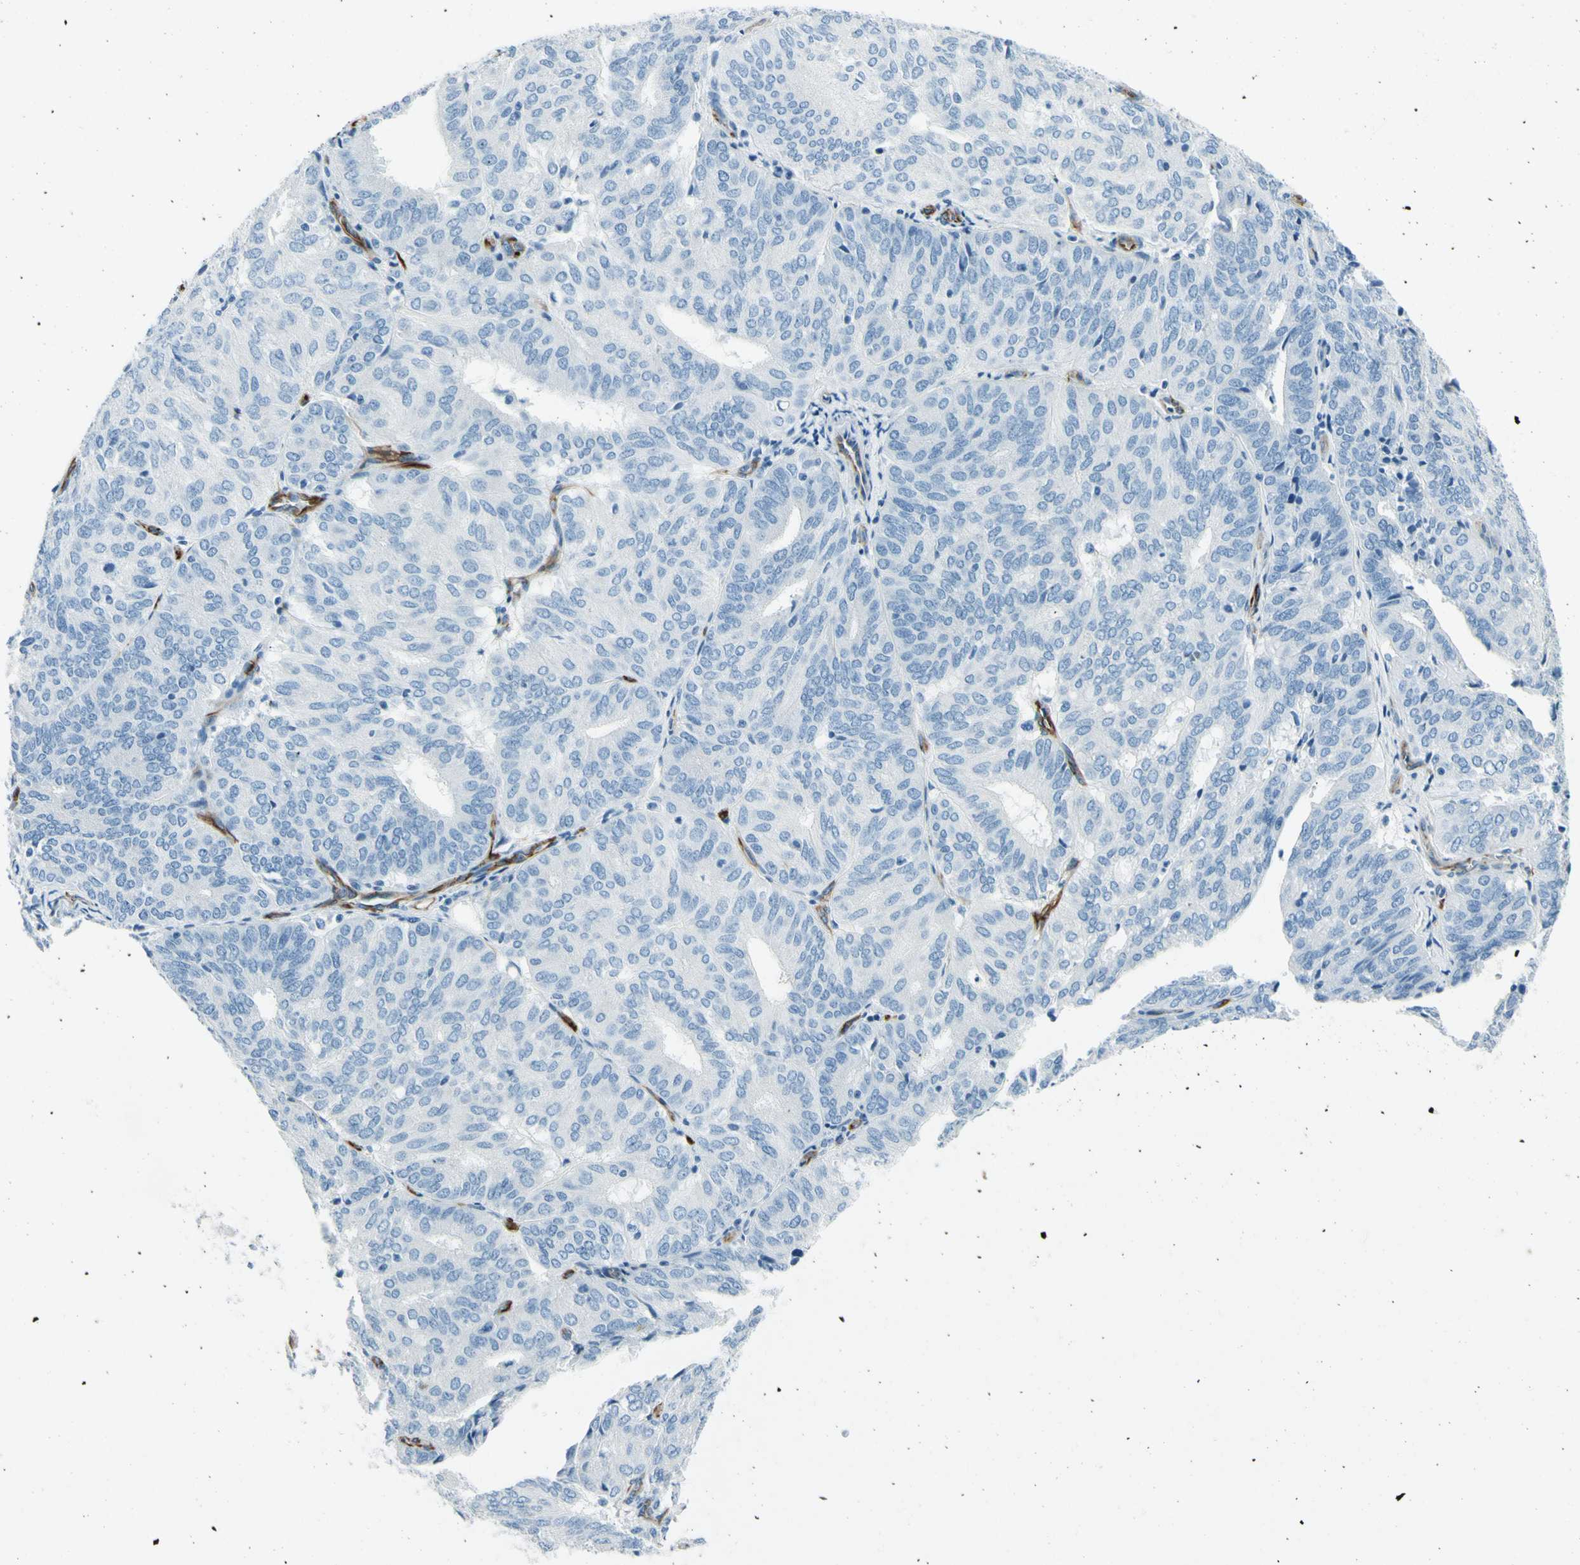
{"staining": {"intensity": "negative", "quantity": "none", "location": "none"}, "tissue": "endometrial cancer", "cell_type": "Tumor cells", "image_type": "cancer", "snomed": [{"axis": "morphology", "description": "Adenocarcinoma, NOS"}, {"axis": "topography", "description": "Uterus"}], "caption": "Tumor cells are negative for protein expression in human endometrial cancer.", "gene": "PTH2R", "patient": {"sex": "female", "age": 60}}